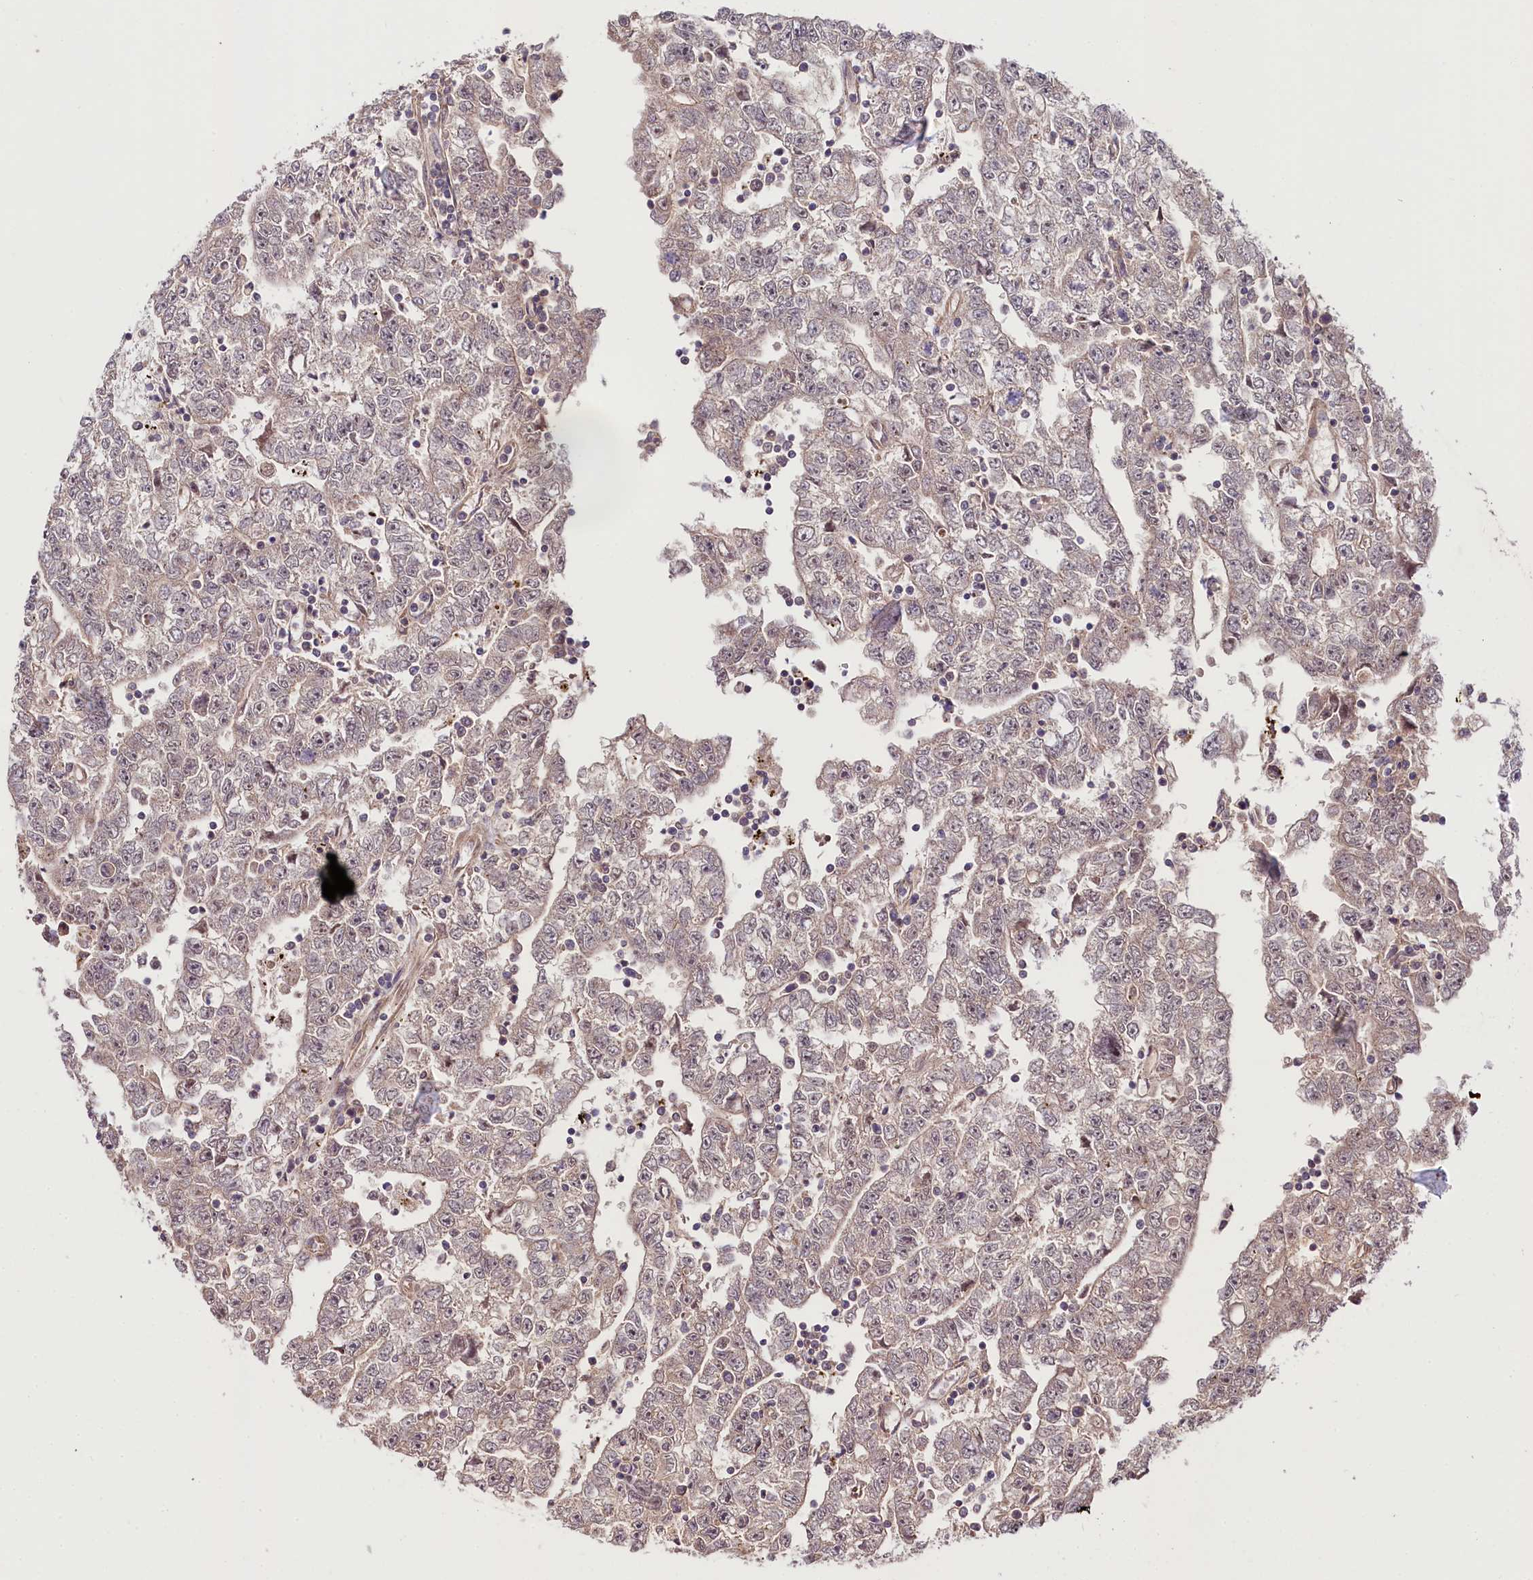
{"staining": {"intensity": "weak", "quantity": "<25%", "location": "nuclear"}, "tissue": "testis cancer", "cell_type": "Tumor cells", "image_type": "cancer", "snomed": [{"axis": "morphology", "description": "Carcinoma, Embryonal, NOS"}, {"axis": "topography", "description": "Testis"}], "caption": "Tumor cells are negative for brown protein staining in testis cancer (embryonal carcinoma).", "gene": "PHLDB1", "patient": {"sex": "male", "age": 25}}